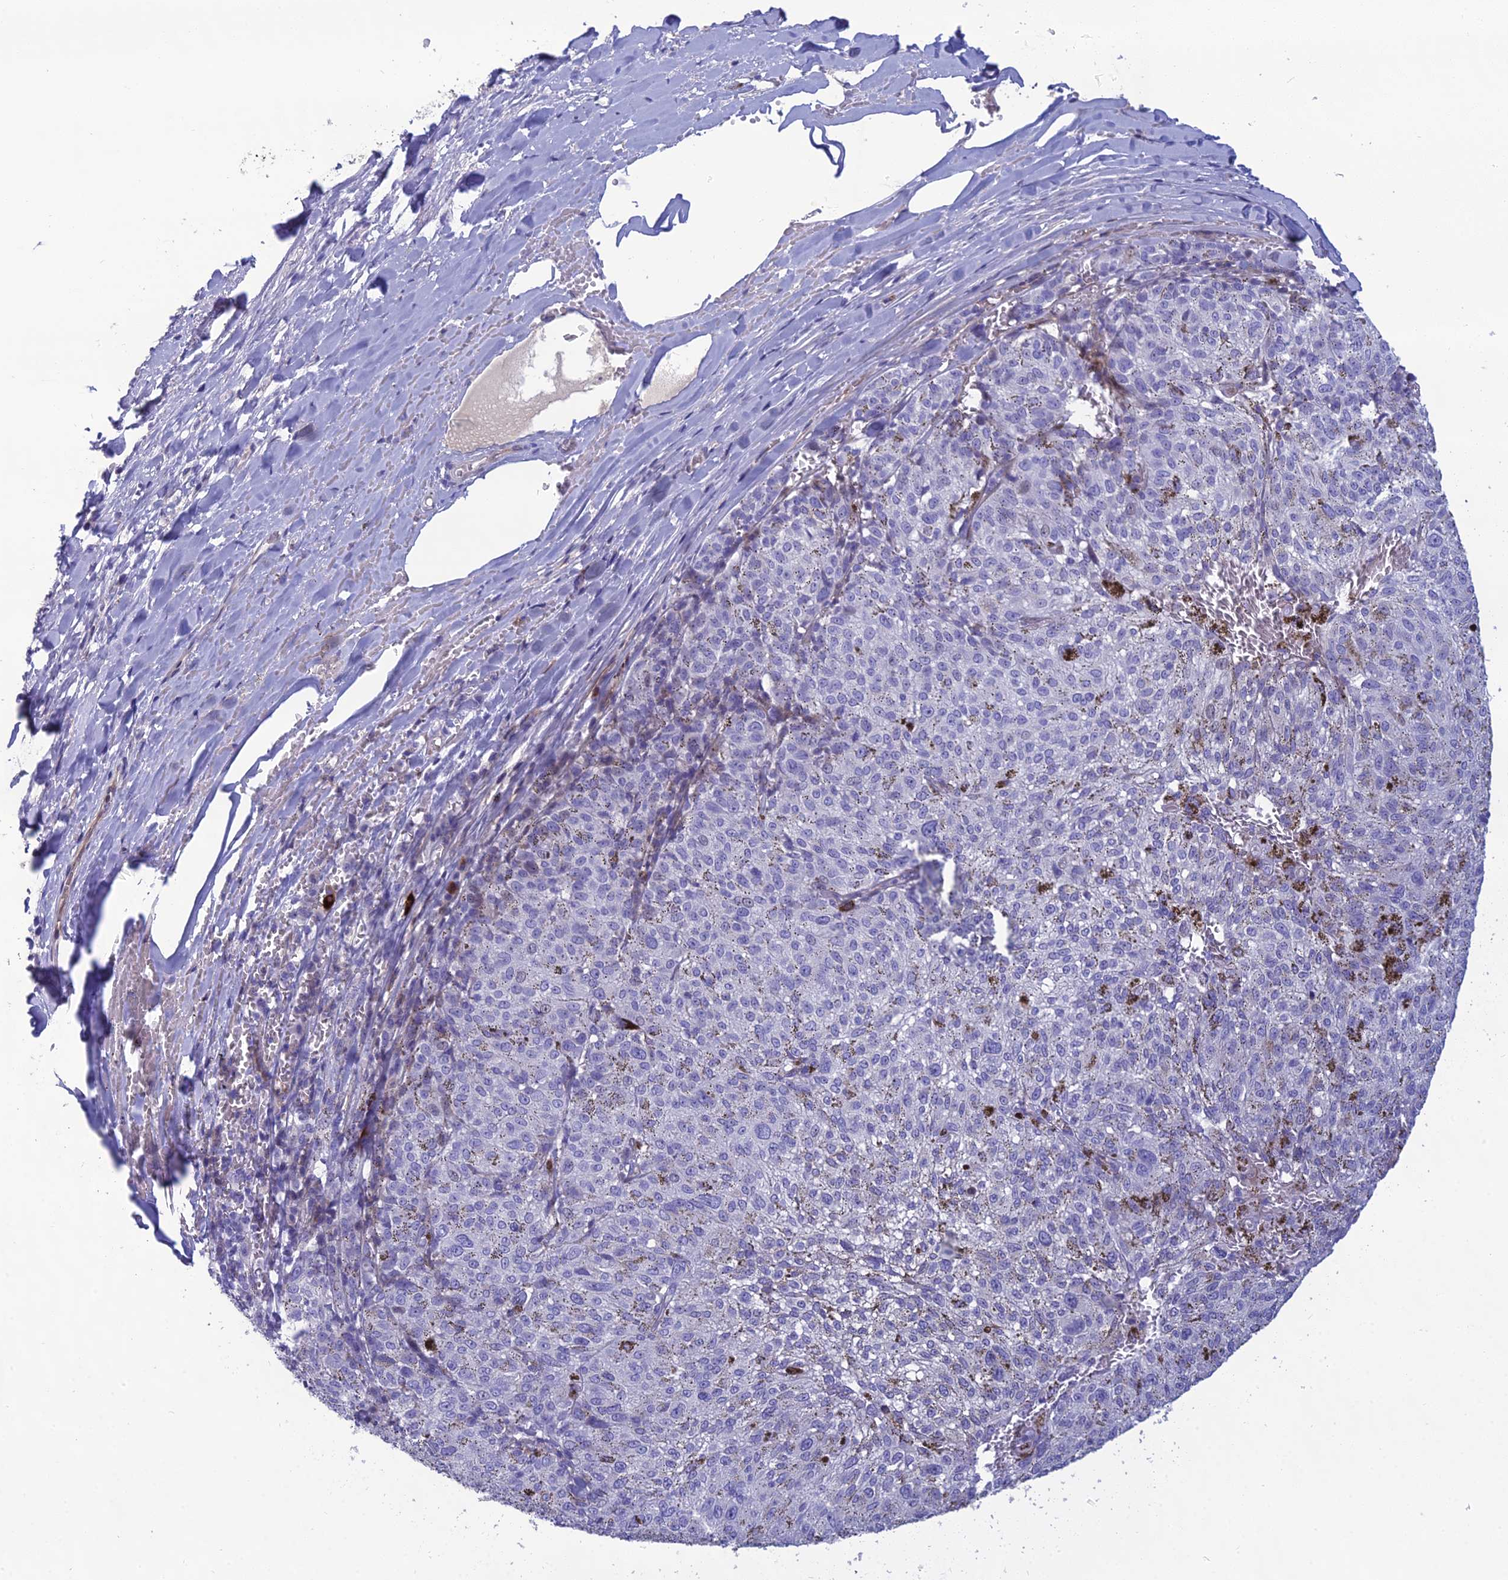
{"staining": {"intensity": "negative", "quantity": "none", "location": "none"}, "tissue": "melanoma", "cell_type": "Tumor cells", "image_type": "cancer", "snomed": [{"axis": "morphology", "description": "Malignant melanoma, NOS"}, {"axis": "topography", "description": "Skin"}], "caption": "A photomicrograph of human melanoma is negative for staining in tumor cells. (IHC, brightfield microscopy, high magnification).", "gene": "OR56B1", "patient": {"sex": "female", "age": 72}}